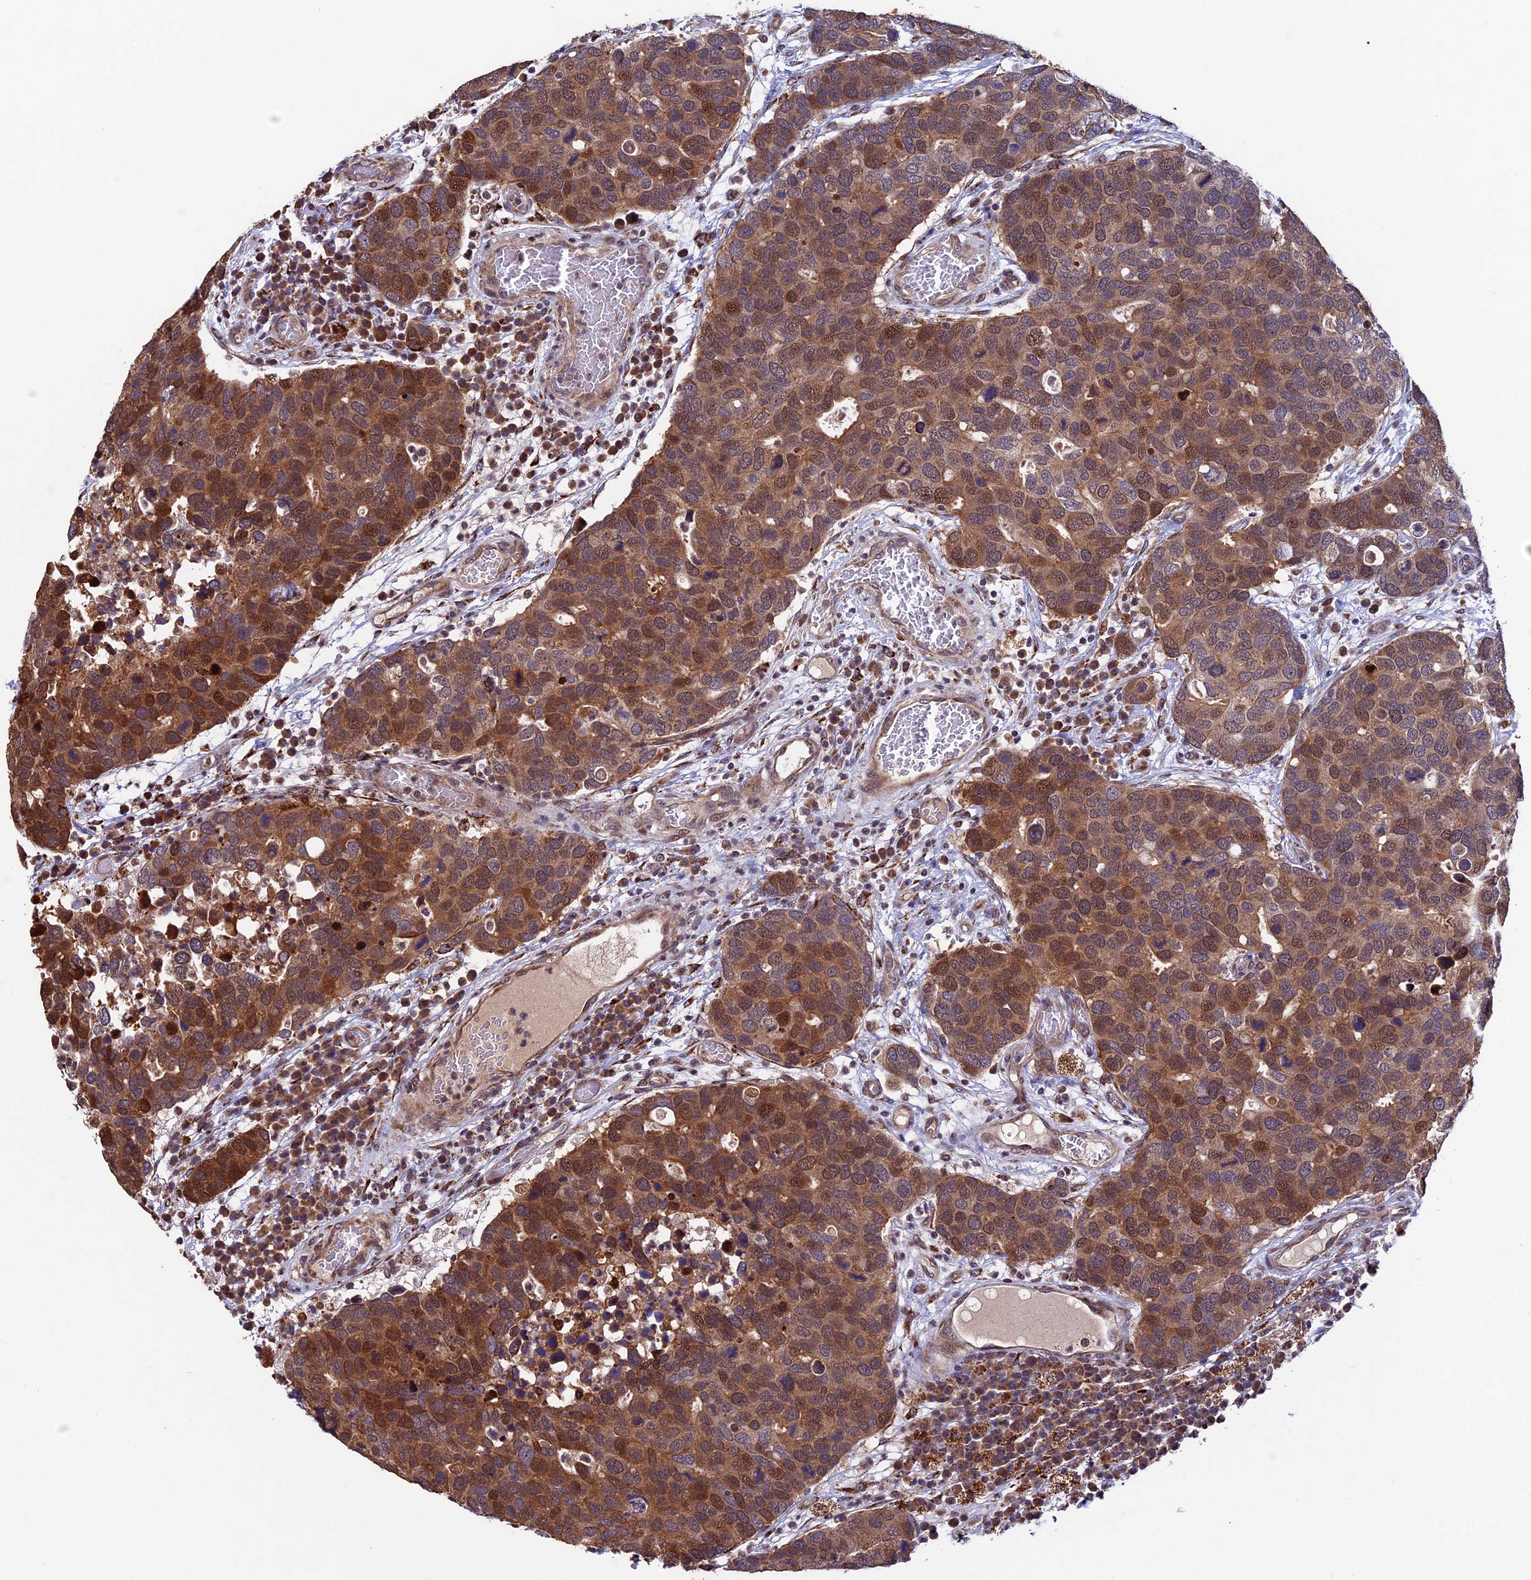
{"staining": {"intensity": "moderate", "quantity": ">75%", "location": "cytoplasmic/membranous,nuclear"}, "tissue": "breast cancer", "cell_type": "Tumor cells", "image_type": "cancer", "snomed": [{"axis": "morphology", "description": "Duct carcinoma"}, {"axis": "topography", "description": "Breast"}], "caption": "Immunohistochemistry (DAB) staining of breast intraductal carcinoma reveals moderate cytoplasmic/membranous and nuclear protein positivity in approximately >75% of tumor cells.", "gene": "RNF17", "patient": {"sex": "female", "age": 83}}